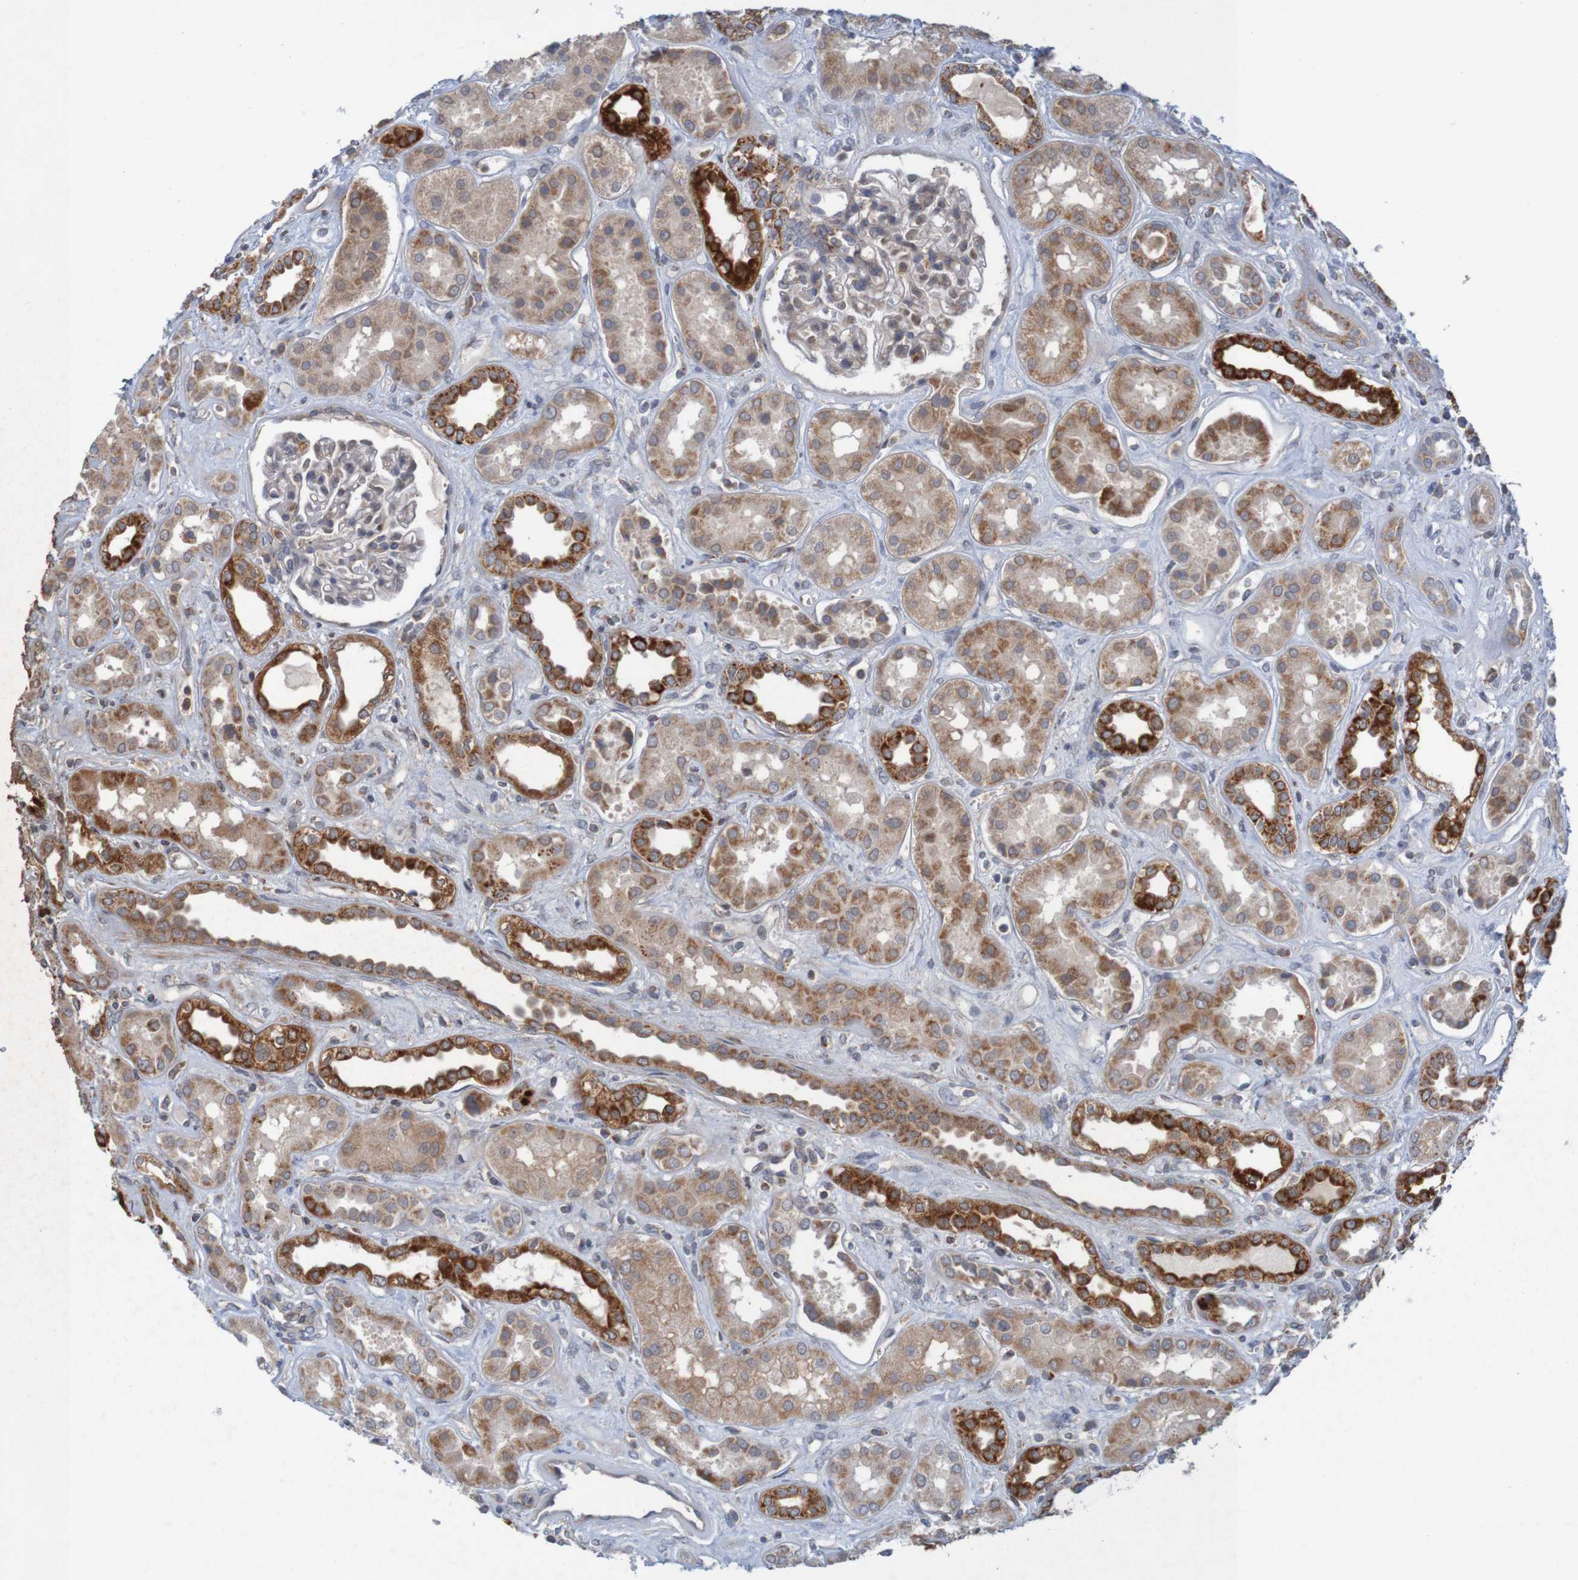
{"staining": {"intensity": "negative", "quantity": "none", "location": "none"}, "tissue": "kidney", "cell_type": "Cells in glomeruli", "image_type": "normal", "snomed": [{"axis": "morphology", "description": "Normal tissue, NOS"}, {"axis": "topography", "description": "Kidney"}], "caption": "Image shows no significant protein staining in cells in glomeruli of benign kidney. Nuclei are stained in blue.", "gene": "NAV2", "patient": {"sex": "male", "age": 59}}